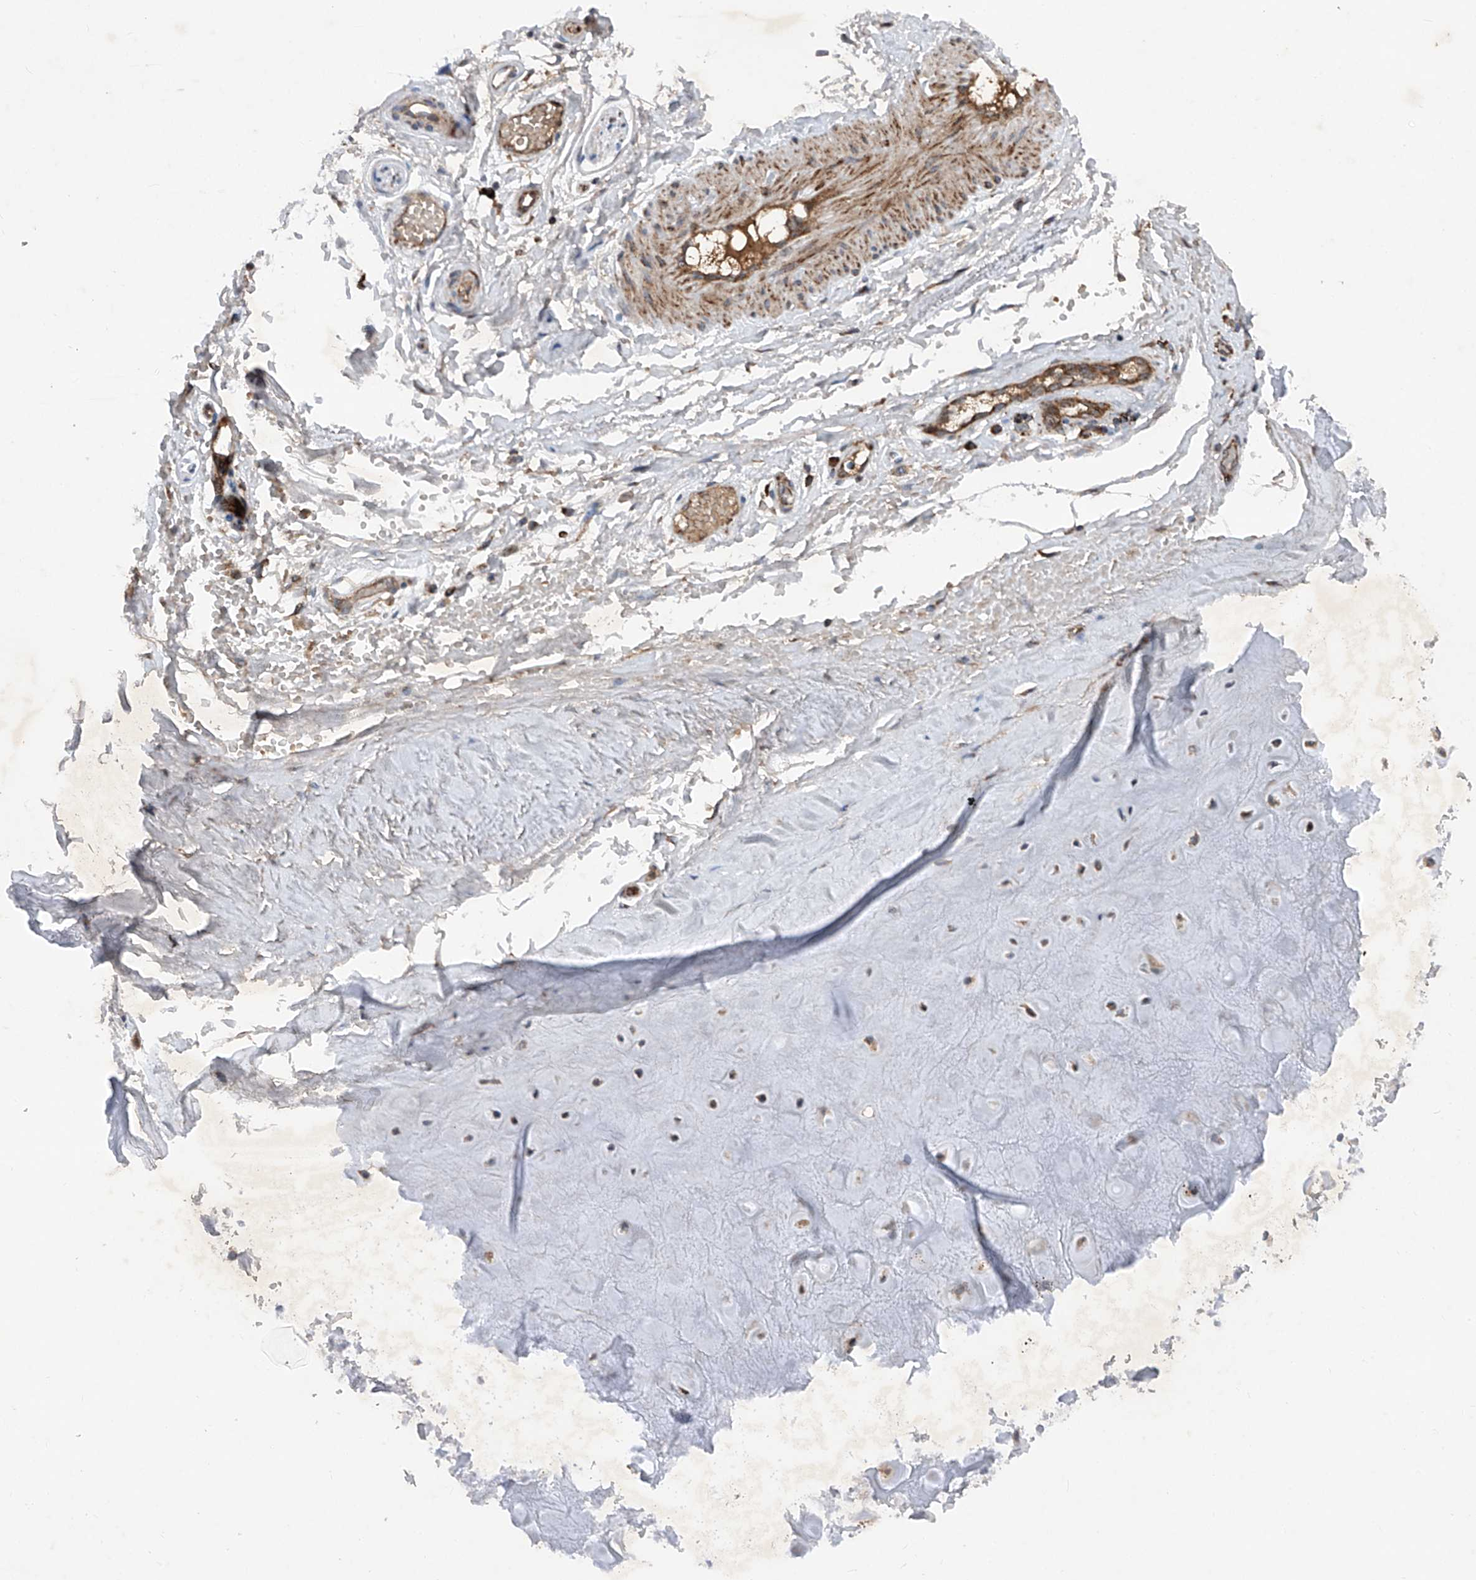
{"staining": {"intensity": "weak", "quantity": ">75%", "location": "cytoplasmic/membranous"}, "tissue": "adipose tissue", "cell_type": "Adipocytes", "image_type": "normal", "snomed": [{"axis": "morphology", "description": "Normal tissue, NOS"}, {"axis": "morphology", "description": "Basal cell carcinoma"}, {"axis": "topography", "description": "Skin"}], "caption": "IHC of unremarkable adipose tissue shows low levels of weak cytoplasmic/membranous staining in about >75% of adipocytes. Immunohistochemistry stains the protein of interest in brown and the nuclei are stained blue.", "gene": "DAD1", "patient": {"sex": "female", "age": 89}}